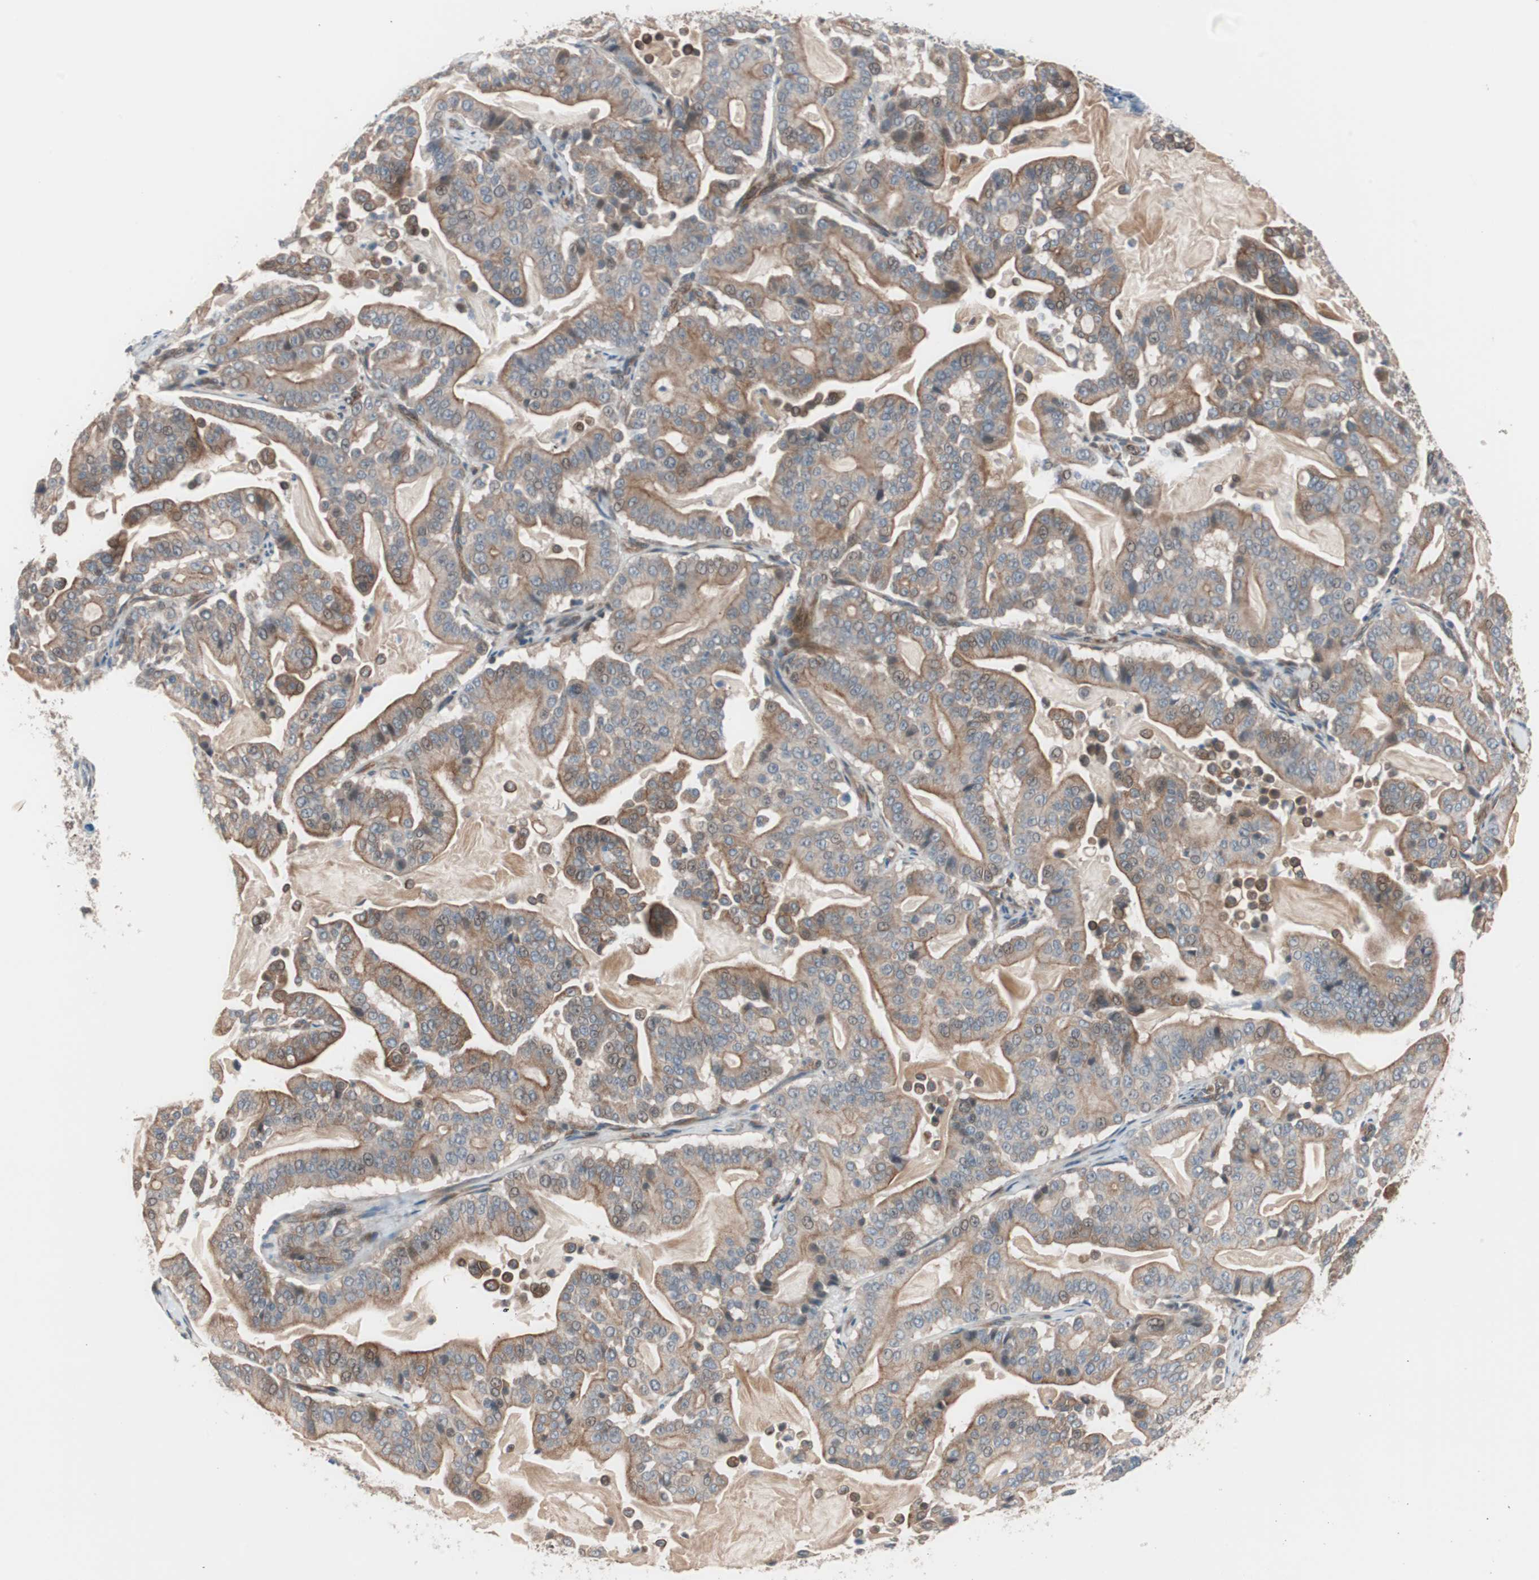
{"staining": {"intensity": "moderate", "quantity": ">75%", "location": "cytoplasmic/membranous"}, "tissue": "pancreatic cancer", "cell_type": "Tumor cells", "image_type": "cancer", "snomed": [{"axis": "morphology", "description": "Adenocarcinoma, NOS"}, {"axis": "topography", "description": "Pancreas"}], "caption": "The micrograph displays immunohistochemical staining of pancreatic cancer. There is moderate cytoplasmic/membranous staining is appreciated in approximately >75% of tumor cells.", "gene": "SMG1", "patient": {"sex": "male", "age": 63}}